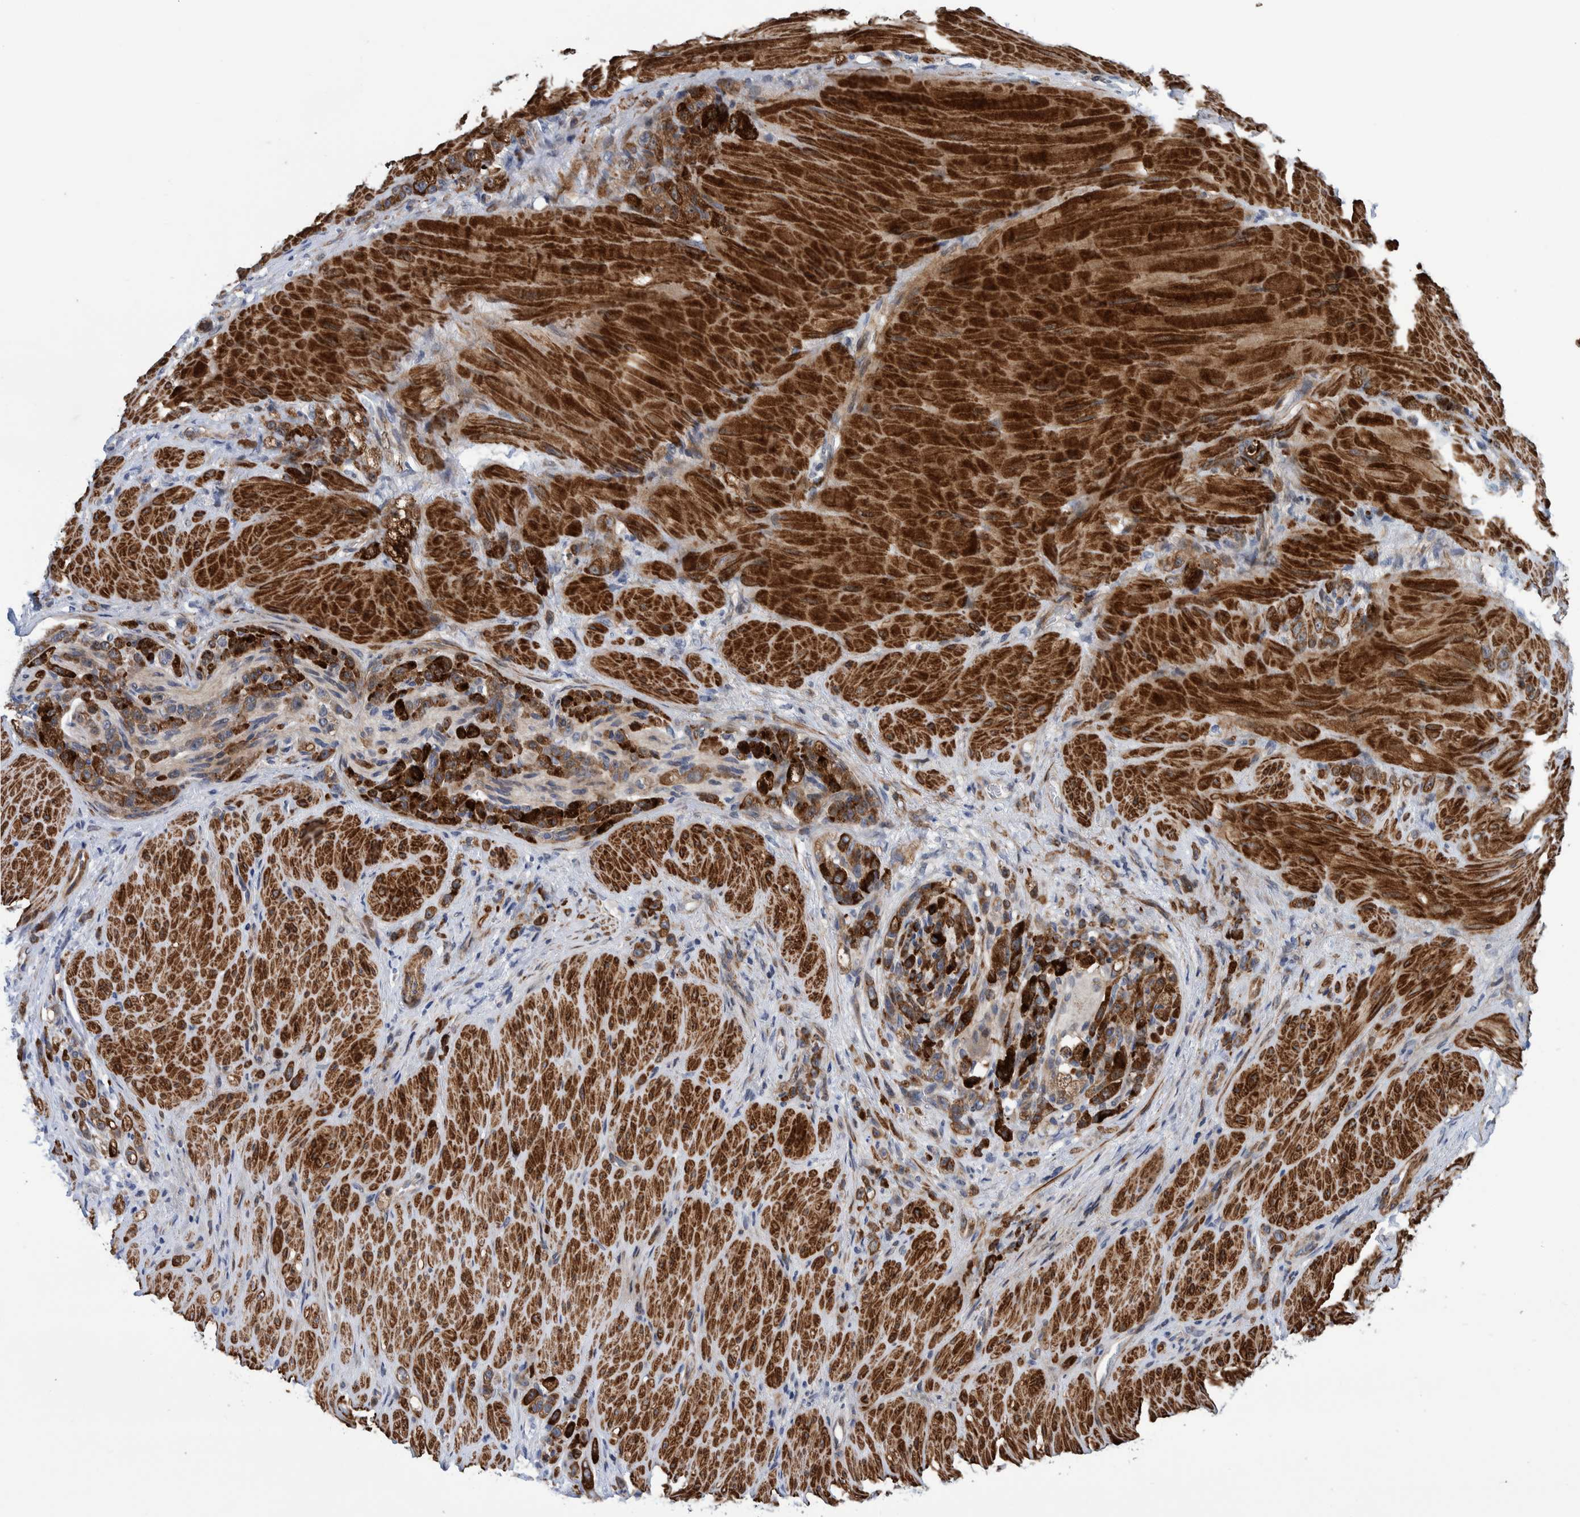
{"staining": {"intensity": "strong", "quantity": ">75%", "location": "cytoplasmic/membranous"}, "tissue": "stomach cancer", "cell_type": "Tumor cells", "image_type": "cancer", "snomed": [{"axis": "morphology", "description": "Normal tissue, NOS"}, {"axis": "morphology", "description": "Adenocarcinoma, NOS"}, {"axis": "topography", "description": "Stomach"}], "caption": "This image shows stomach adenocarcinoma stained with immunohistochemistry (IHC) to label a protein in brown. The cytoplasmic/membranous of tumor cells show strong positivity for the protein. Nuclei are counter-stained blue.", "gene": "MKS1", "patient": {"sex": "male", "age": 82}}